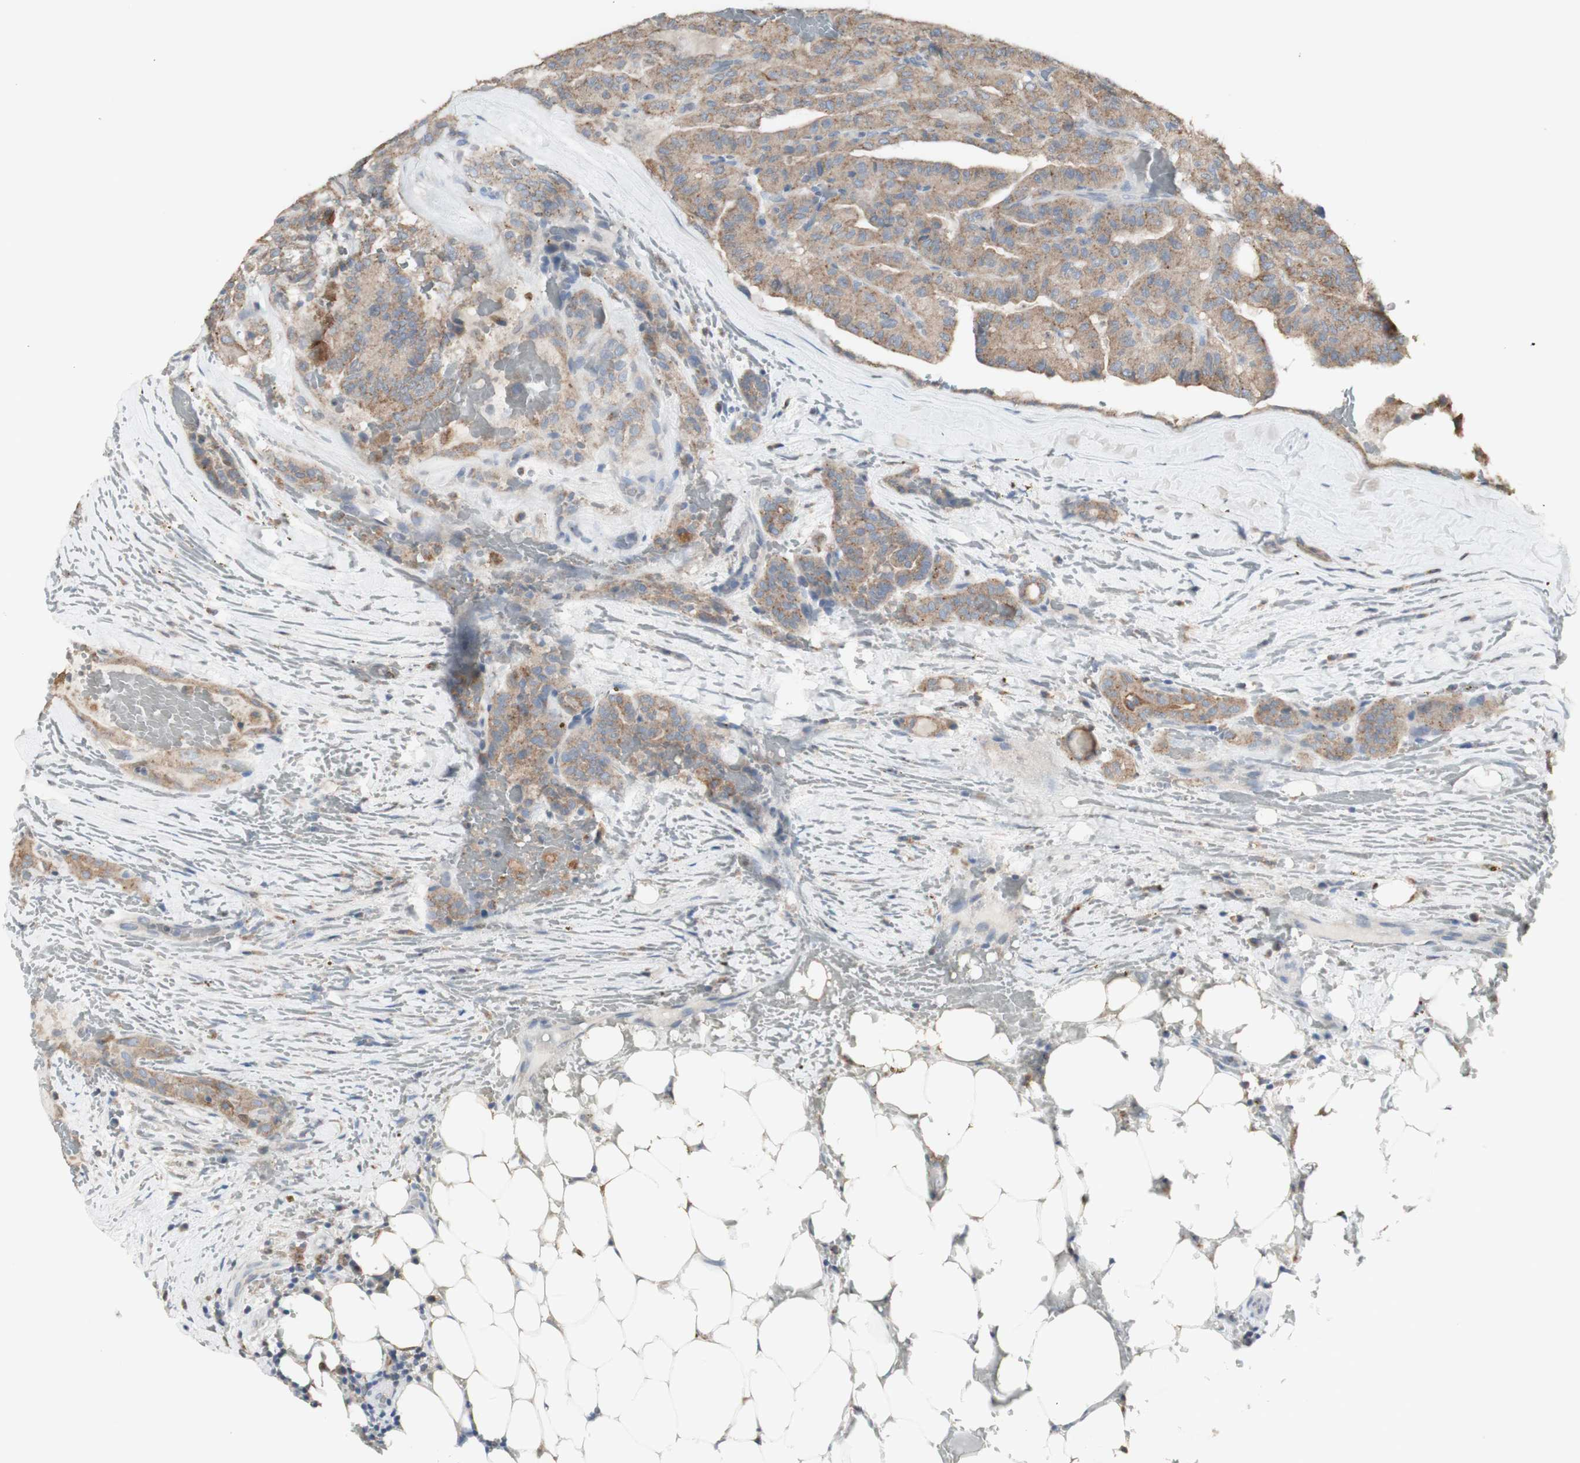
{"staining": {"intensity": "moderate", "quantity": ">75%", "location": "cytoplasmic/membranous"}, "tissue": "head and neck cancer", "cell_type": "Tumor cells", "image_type": "cancer", "snomed": [{"axis": "morphology", "description": "Squamous cell carcinoma, NOS"}, {"axis": "topography", "description": "Oral tissue"}, {"axis": "topography", "description": "Head-Neck"}], "caption": "Human squamous cell carcinoma (head and neck) stained with a brown dye reveals moderate cytoplasmic/membranous positive positivity in approximately >75% of tumor cells.", "gene": "ATP6V1E1", "patient": {"sex": "female", "age": 50}}